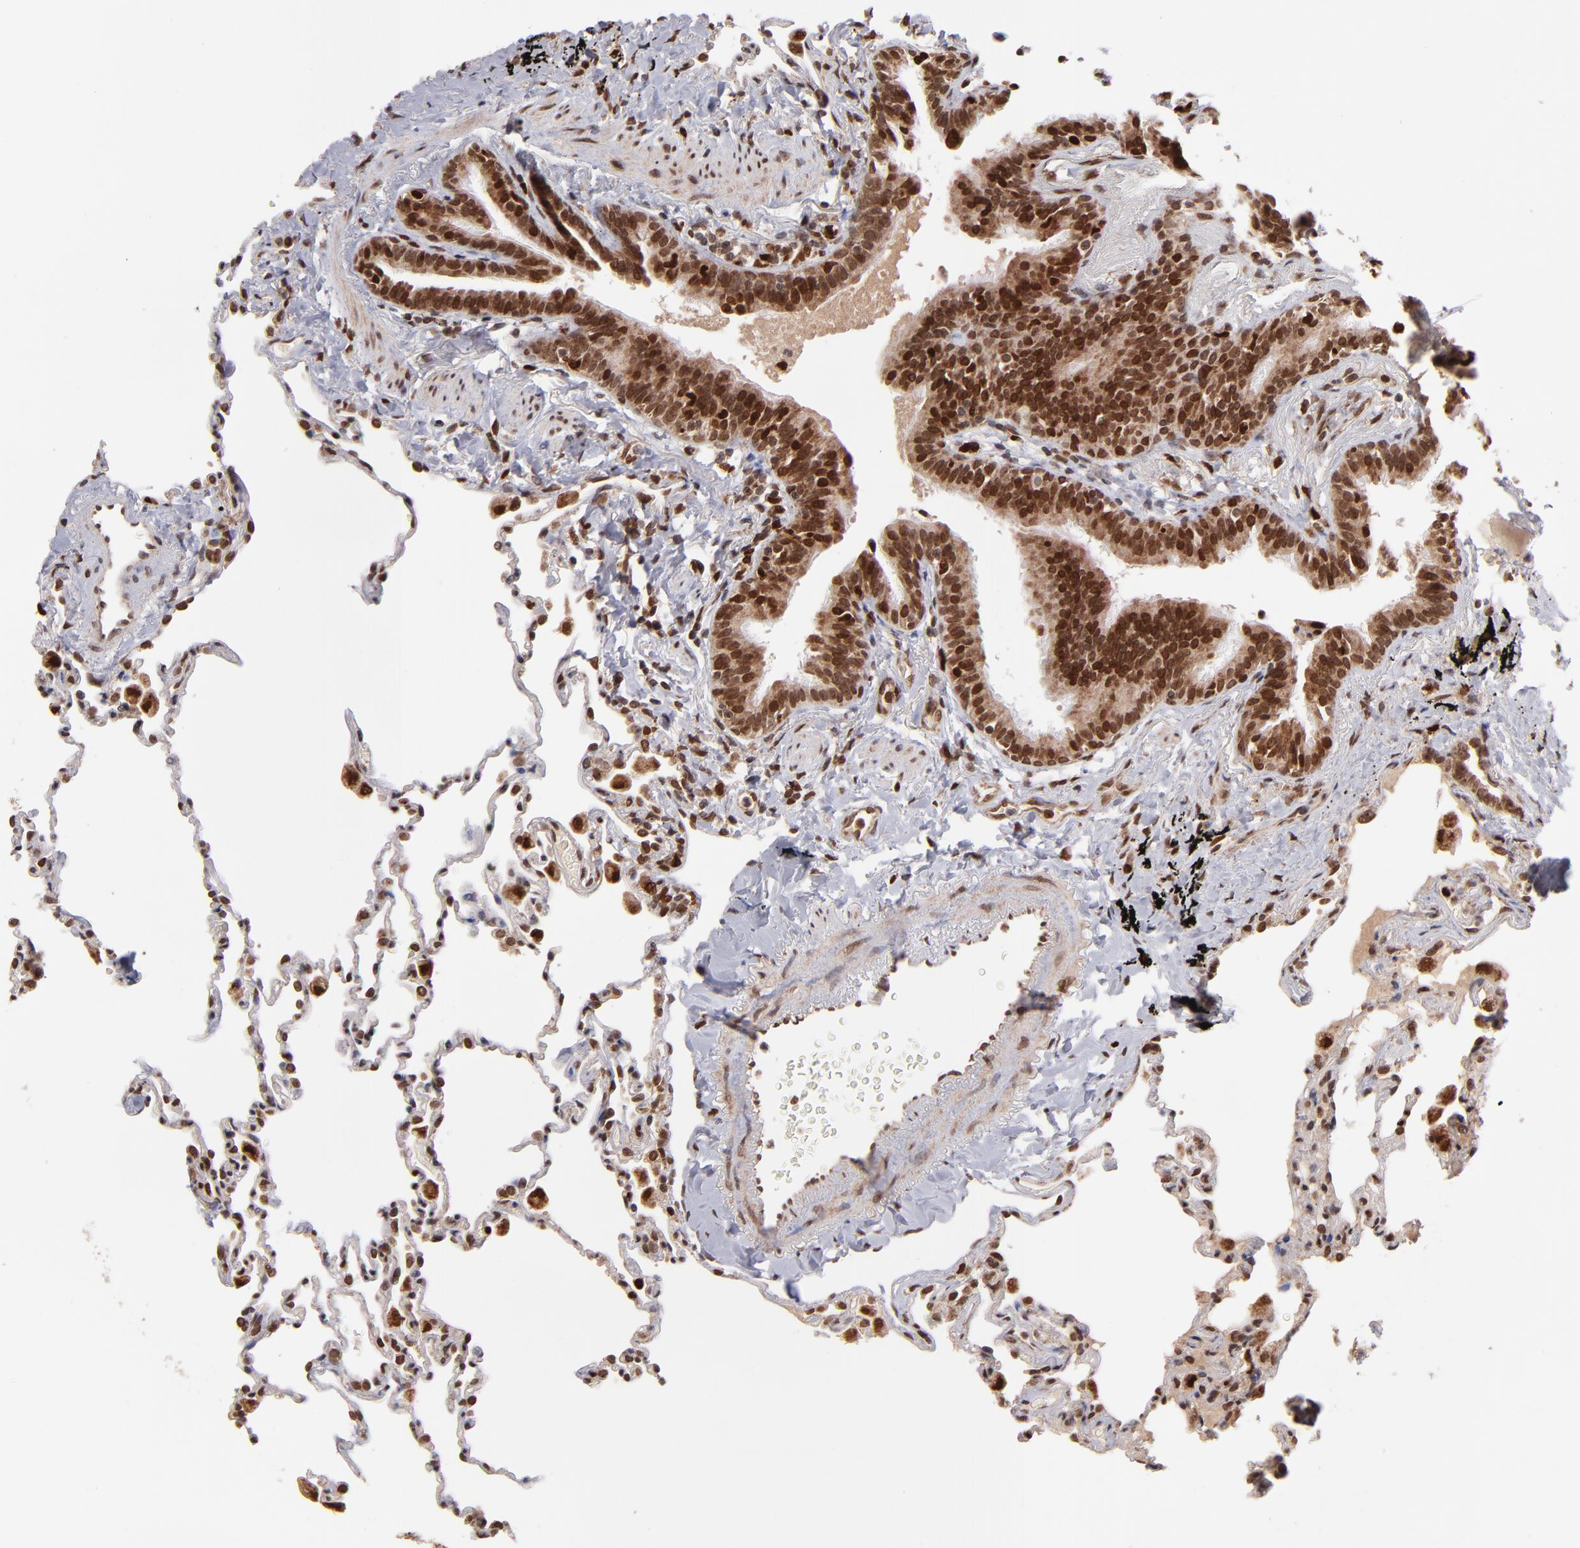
{"staining": {"intensity": "strong", "quantity": ">75%", "location": "nuclear"}, "tissue": "lung", "cell_type": "Alveolar cells", "image_type": "normal", "snomed": [{"axis": "morphology", "description": "Normal tissue, NOS"}, {"axis": "topography", "description": "Lung"}], "caption": "The histopathology image exhibits staining of normal lung, revealing strong nuclear protein expression (brown color) within alveolar cells. The staining was performed using DAB to visualize the protein expression in brown, while the nuclei were stained in blue with hematoxylin (Magnification: 20x).", "gene": "TOP1MT", "patient": {"sex": "male", "age": 59}}